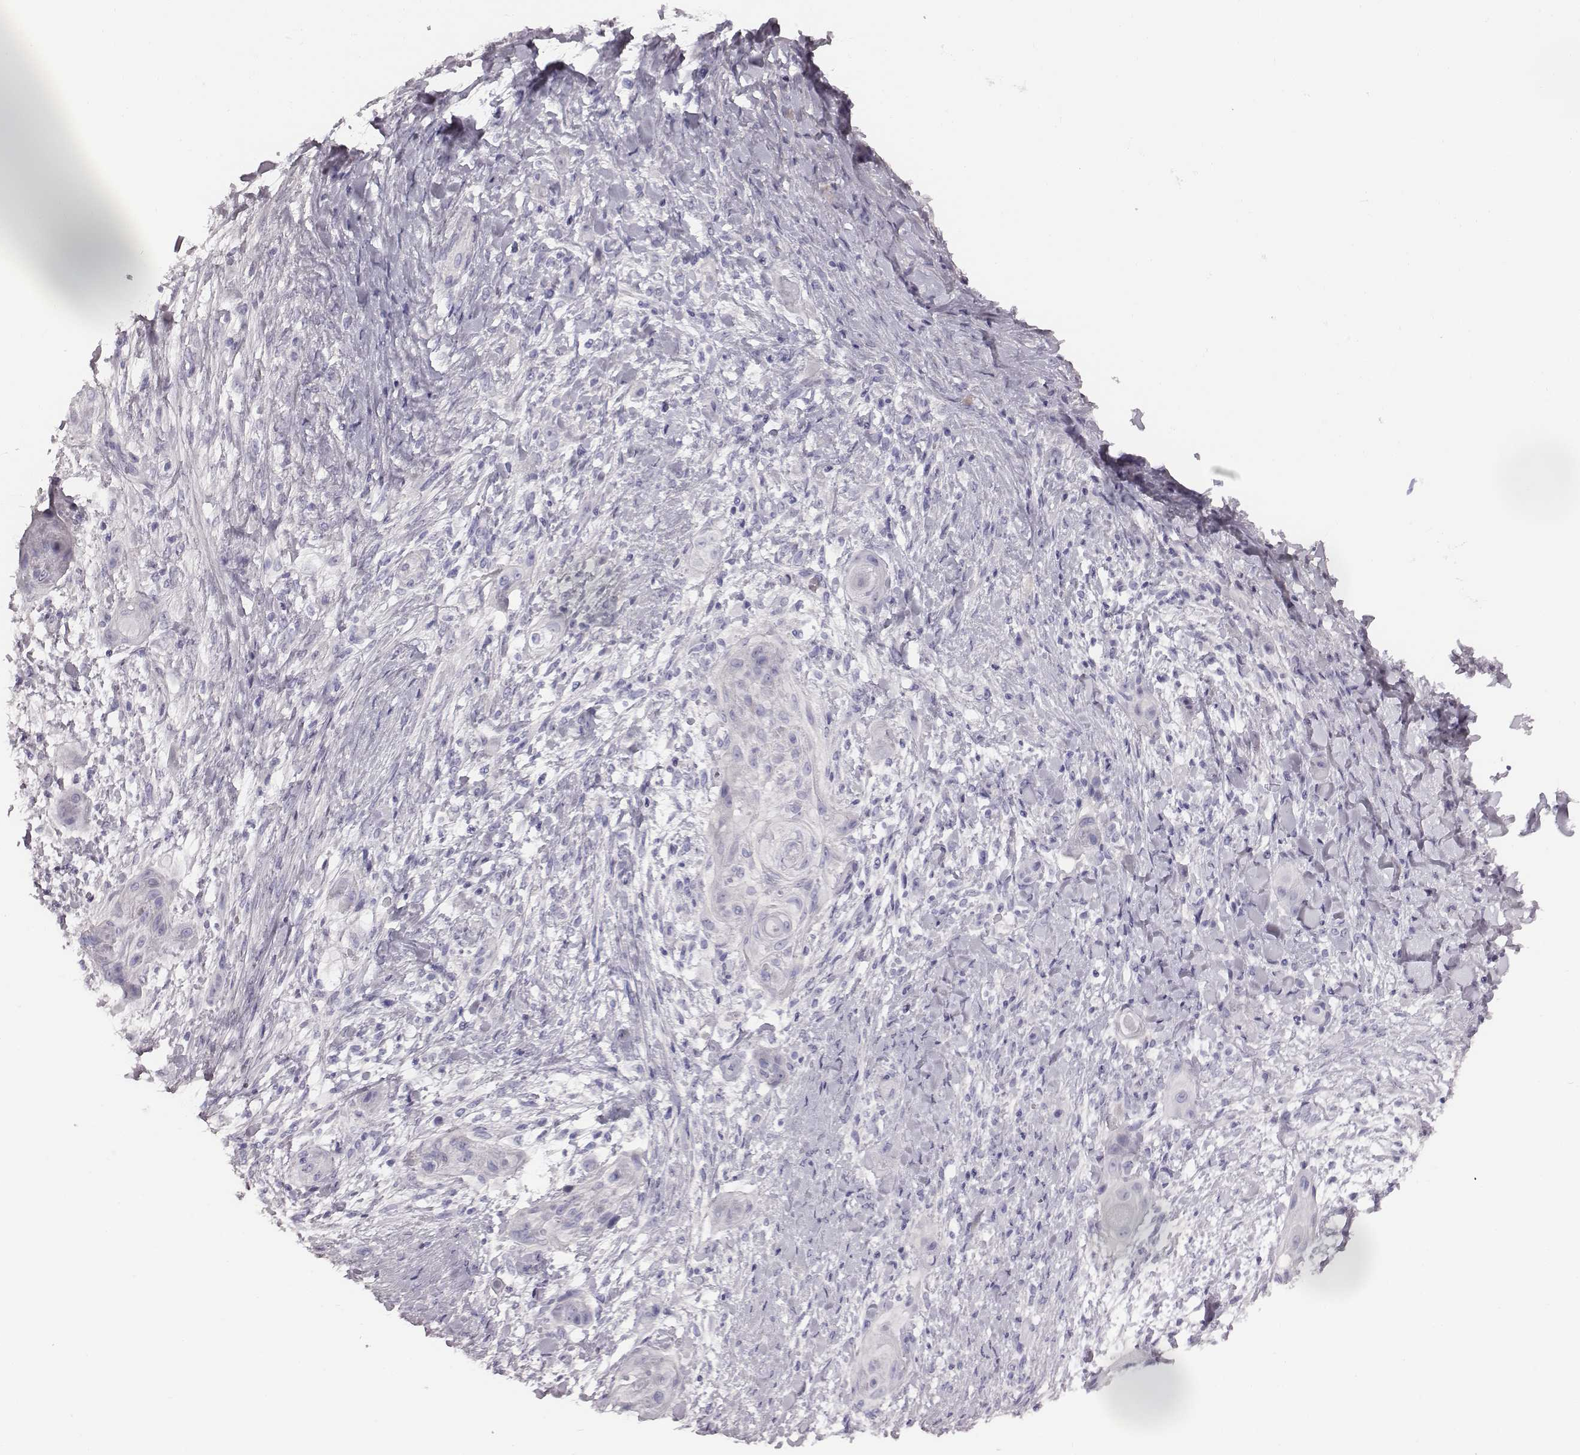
{"staining": {"intensity": "negative", "quantity": "none", "location": "none"}, "tissue": "skin cancer", "cell_type": "Tumor cells", "image_type": "cancer", "snomed": [{"axis": "morphology", "description": "Squamous cell carcinoma, NOS"}, {"axis": "topography", "description": "Skin"}], "caption": "Skin cancer was stained to show a protein in brown. There is no significant positivity in tumor cells.", "gene": "CRISP1", "patient": {"sex": "male", "age": 62}}